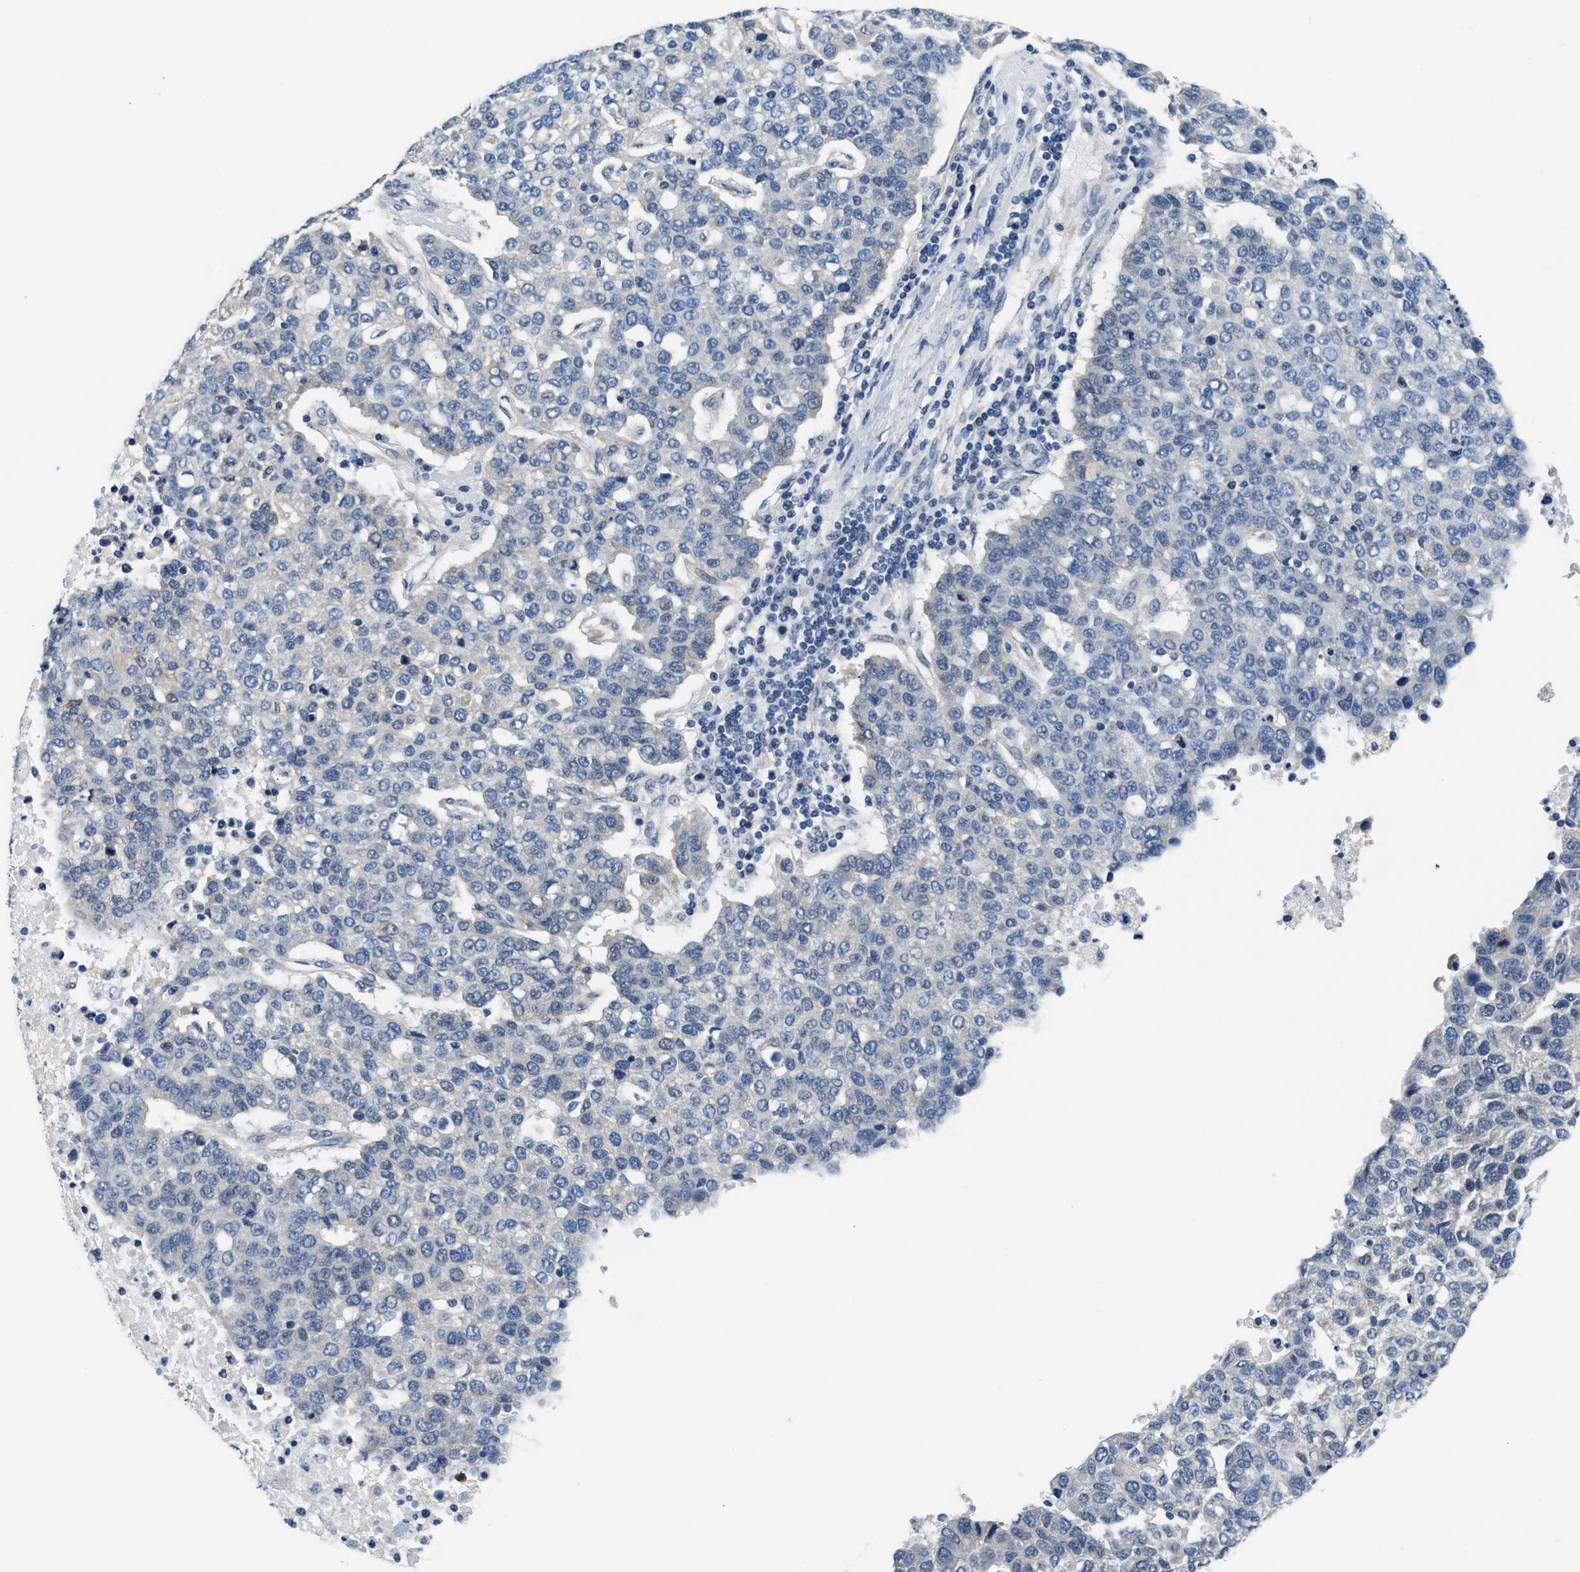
{"staining": {"intensity": "negative", "quantity": "none", "location": "none"}, "tissue": "pancreatic cancer", "cell_type": "Tumor cells", "image_type": "cancer", "snomed": [{"axis": "morphology", "description": "Adenocarcinoma, NOS"}, {"axis": "topography", "description": "Pancreas"}], "caption": "IHC micrograph of human pancreatic cancer (adenocarcinoma) stained for a protein (brown), which shows no expression in tumor cells. The staining is performed using DAB (3,3'-diaminobenzidine) brown chromogen with nuclei counter-stained in using hematoxylin.", "gene": "CLGN", "patient": {"sex": "female", "age": 61}}